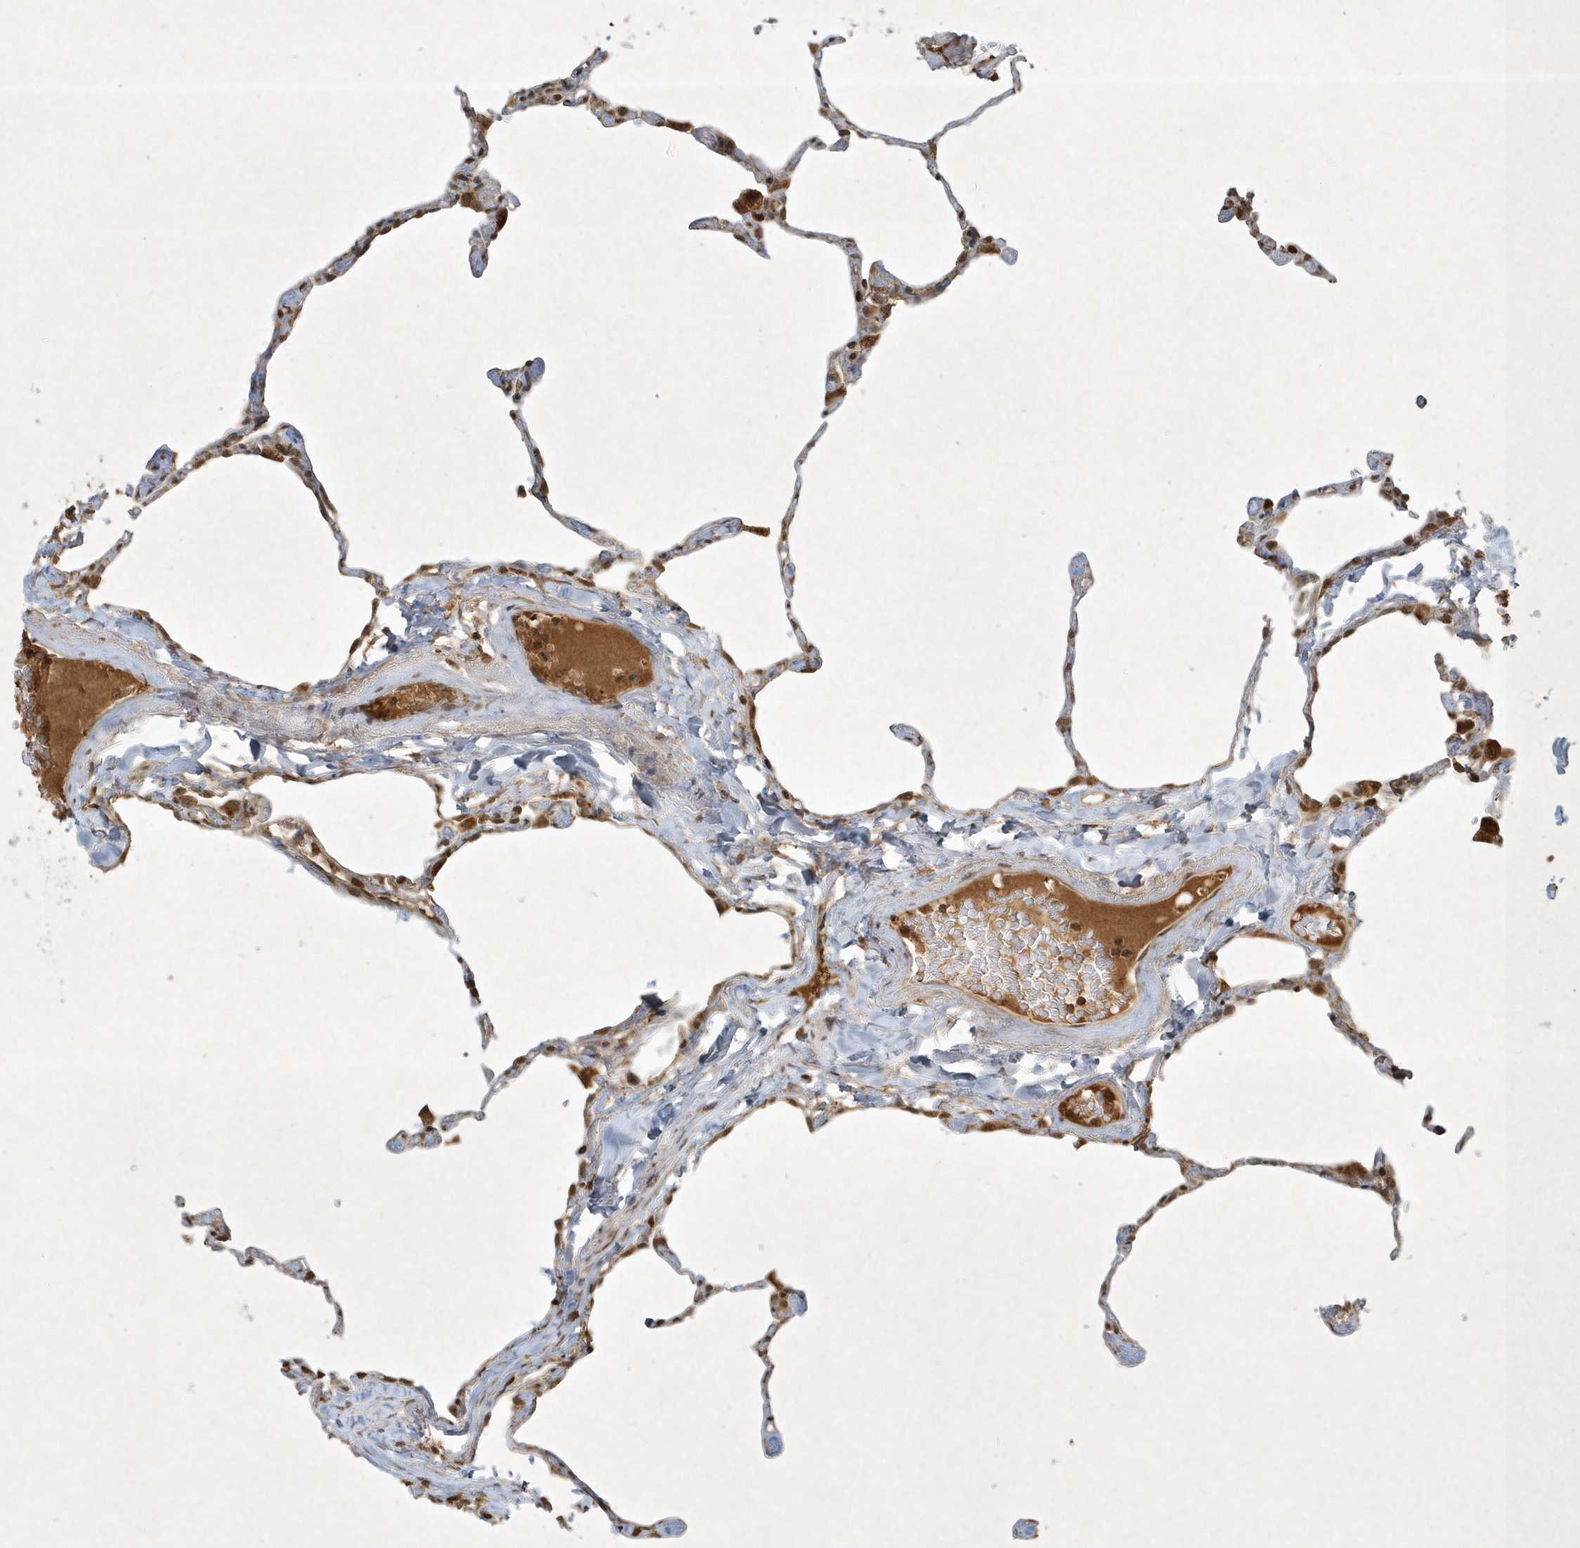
{"staining": {"intensity": "moderate", "quantity": "25%-75%", "location": "cytoplasmic/membranous"}, "tissue": "lung", "cell_type": "Alveolar cells", "image_type": "normal", "snomed": [{"axis": "morphology", "description": "Normal tissue, NOS"}, {"axis": "topography", "description": "Lung"}], "caption": "Alveolar cells show medium levels of moderate cytoplasmic/membranous positivity in approximately 25%-75% of cells in normal lung. (DAB IHC with brightfield microscopy, high magnification).", "gene": "PLTP", "patient": {"sex": "male", "age": 65}}